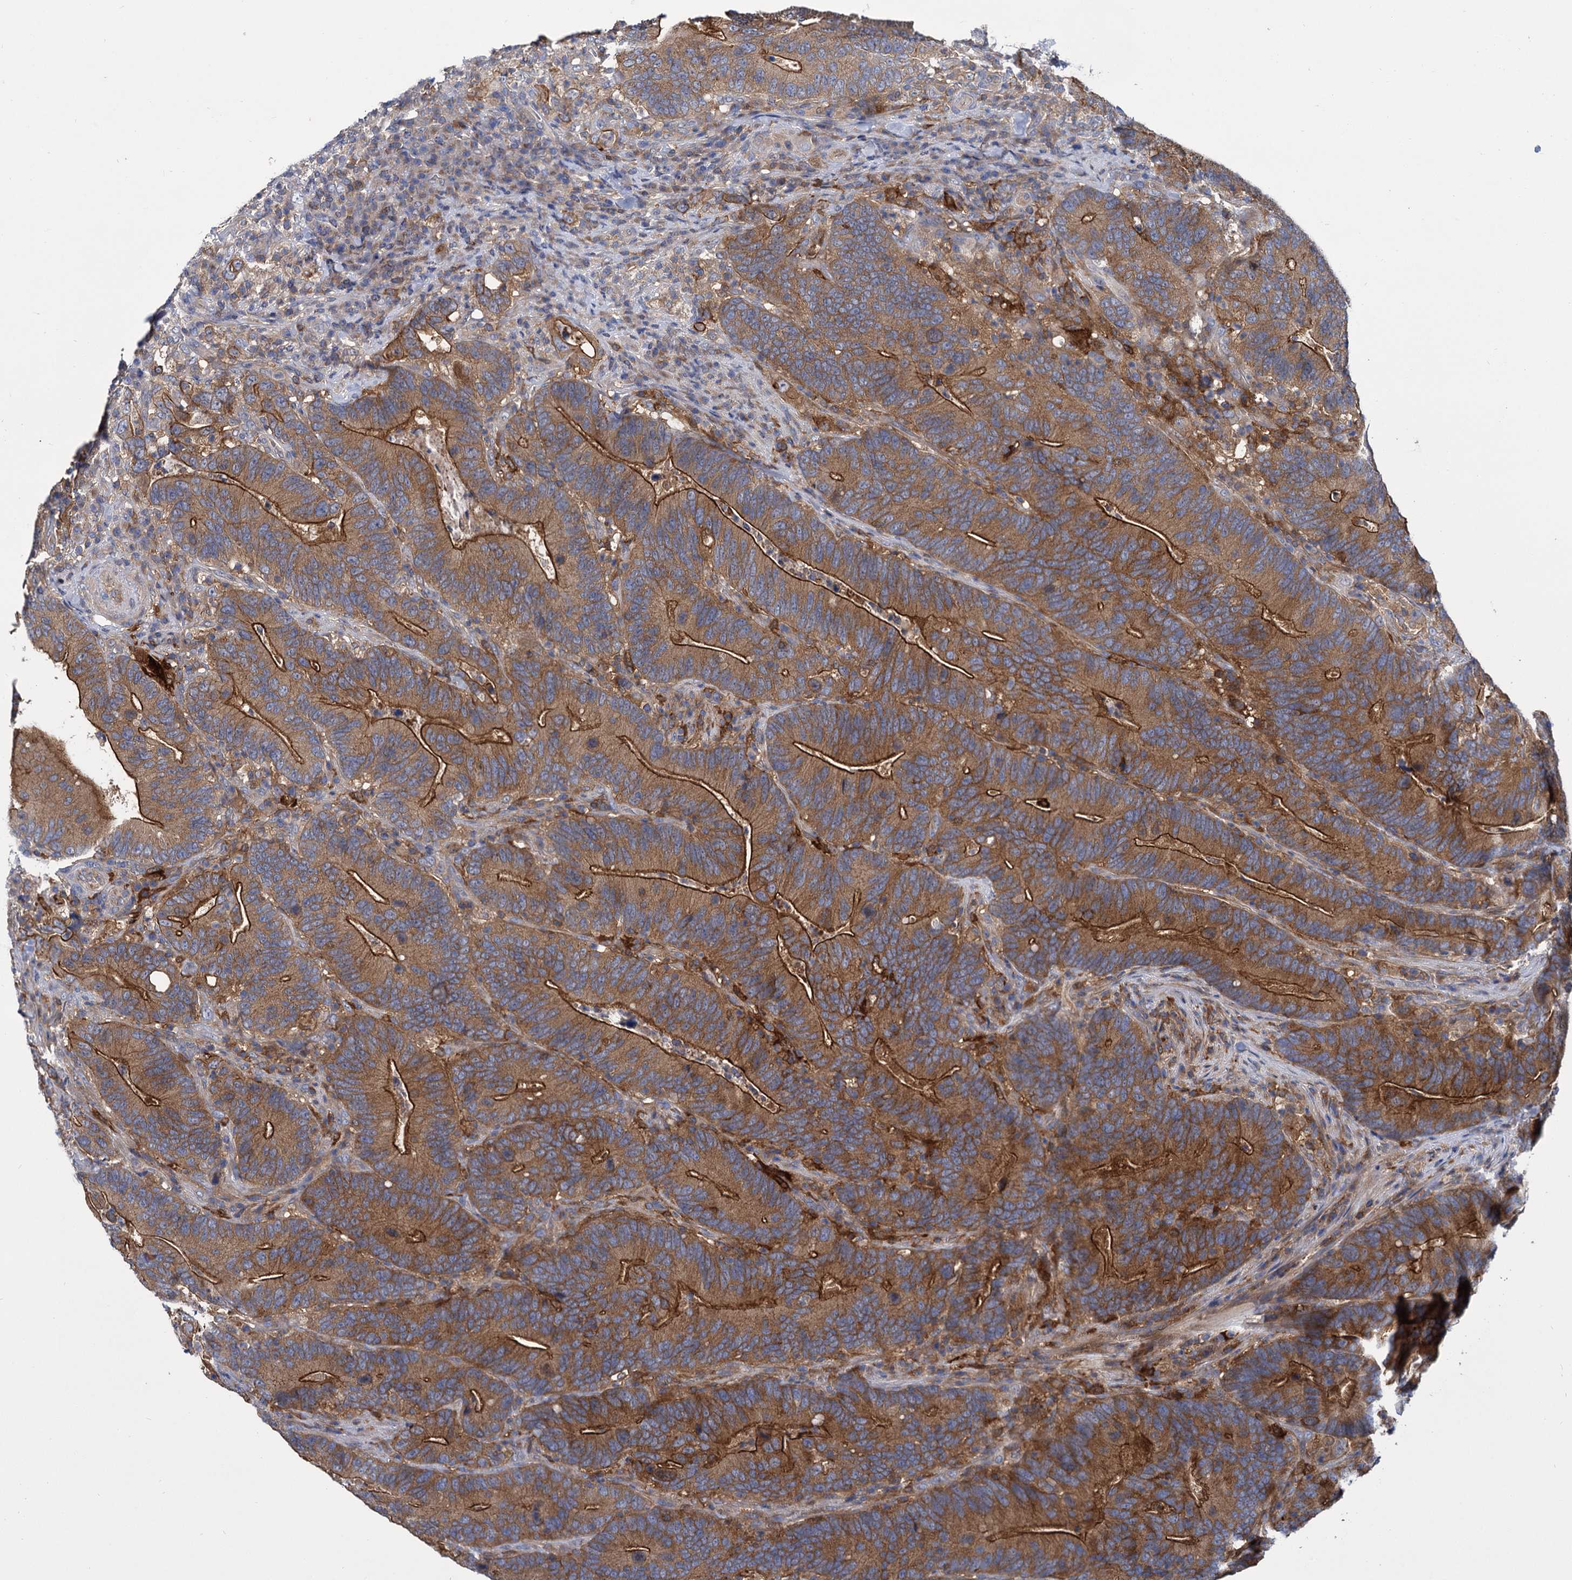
{"staining": {"intensity": "strong", "quantity": ">75%", "location": "cytoplasmic/membranous"}, "tissue": "colorectal cancer", "cell_type": "Tumor cells", "image_type": "cancer", "snomed": [{"axis": "morphology", "description": "Adenocarcinoma, NOS"}, {"axis": "topography", "description": "Colon"}], "caption": "Immunohistochemistry (DAB) staining of colorectal cancer exhibits strong cytoplasmic/membranous protein staining in approximately >75% of tumor cells.", "gene": "GCLC", "patient": {"sex": "female", "age": 66}}